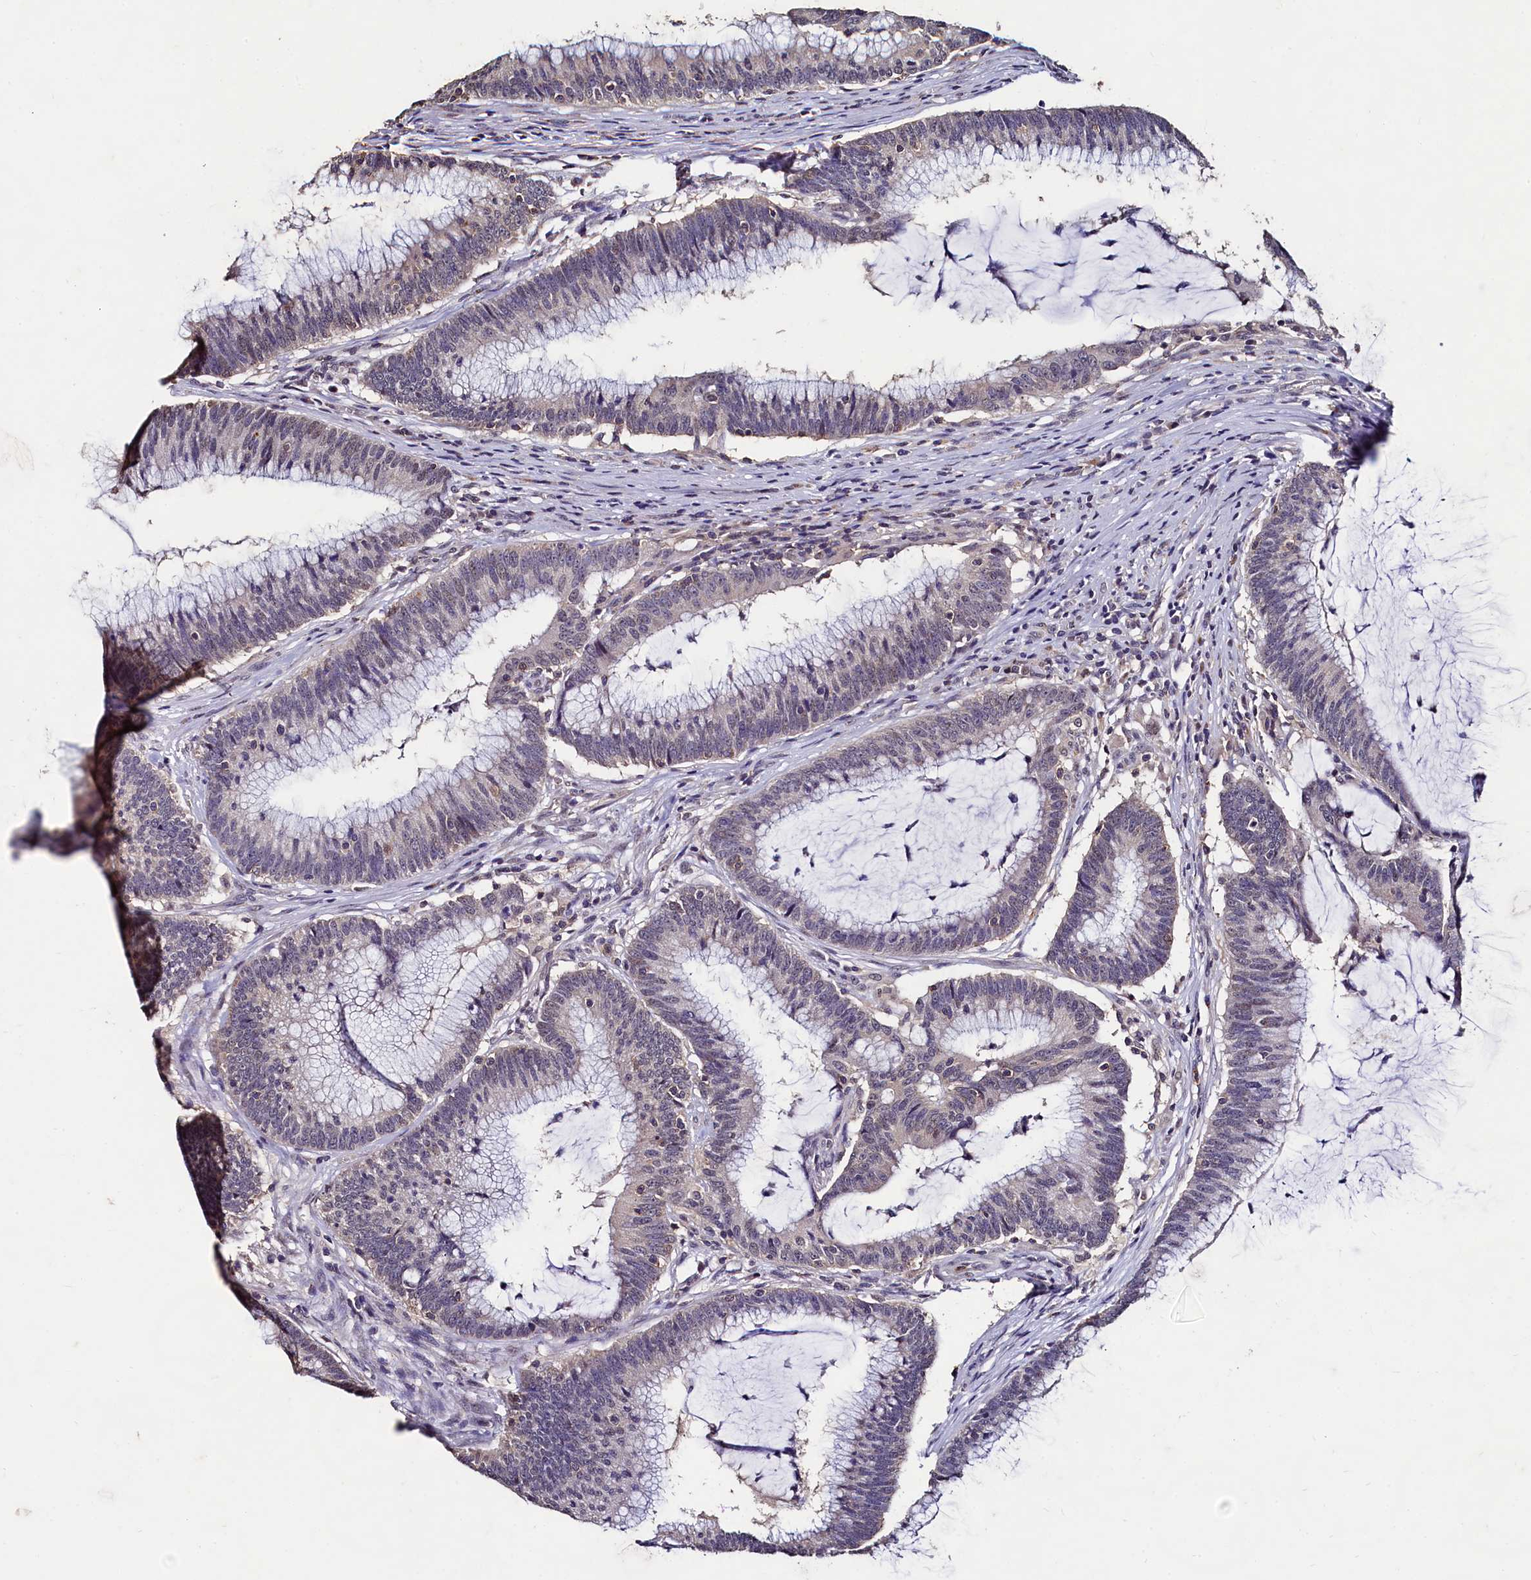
{"staining": {"intensity": "negative", "quantity": "none", "location": "none"}, "tissue": "colorectal cancer", "cell_type": "Tumor cells", "image_type": "cancer", "snomed": [{"axis": "morphology", "description": "Adenocarcinoma, NOS"}, {"axis": "topography", "description": "Rectum"}], "caption": "An immunohistochemistry photomicrograph of colorectal cancer (adenocarcinoma) is shown. There is no staining in tumor cells of colorectal cancer (adenocarcinoma).", "gene": "CSTPP1", "patient": {"sex": "female", "age": 77}}